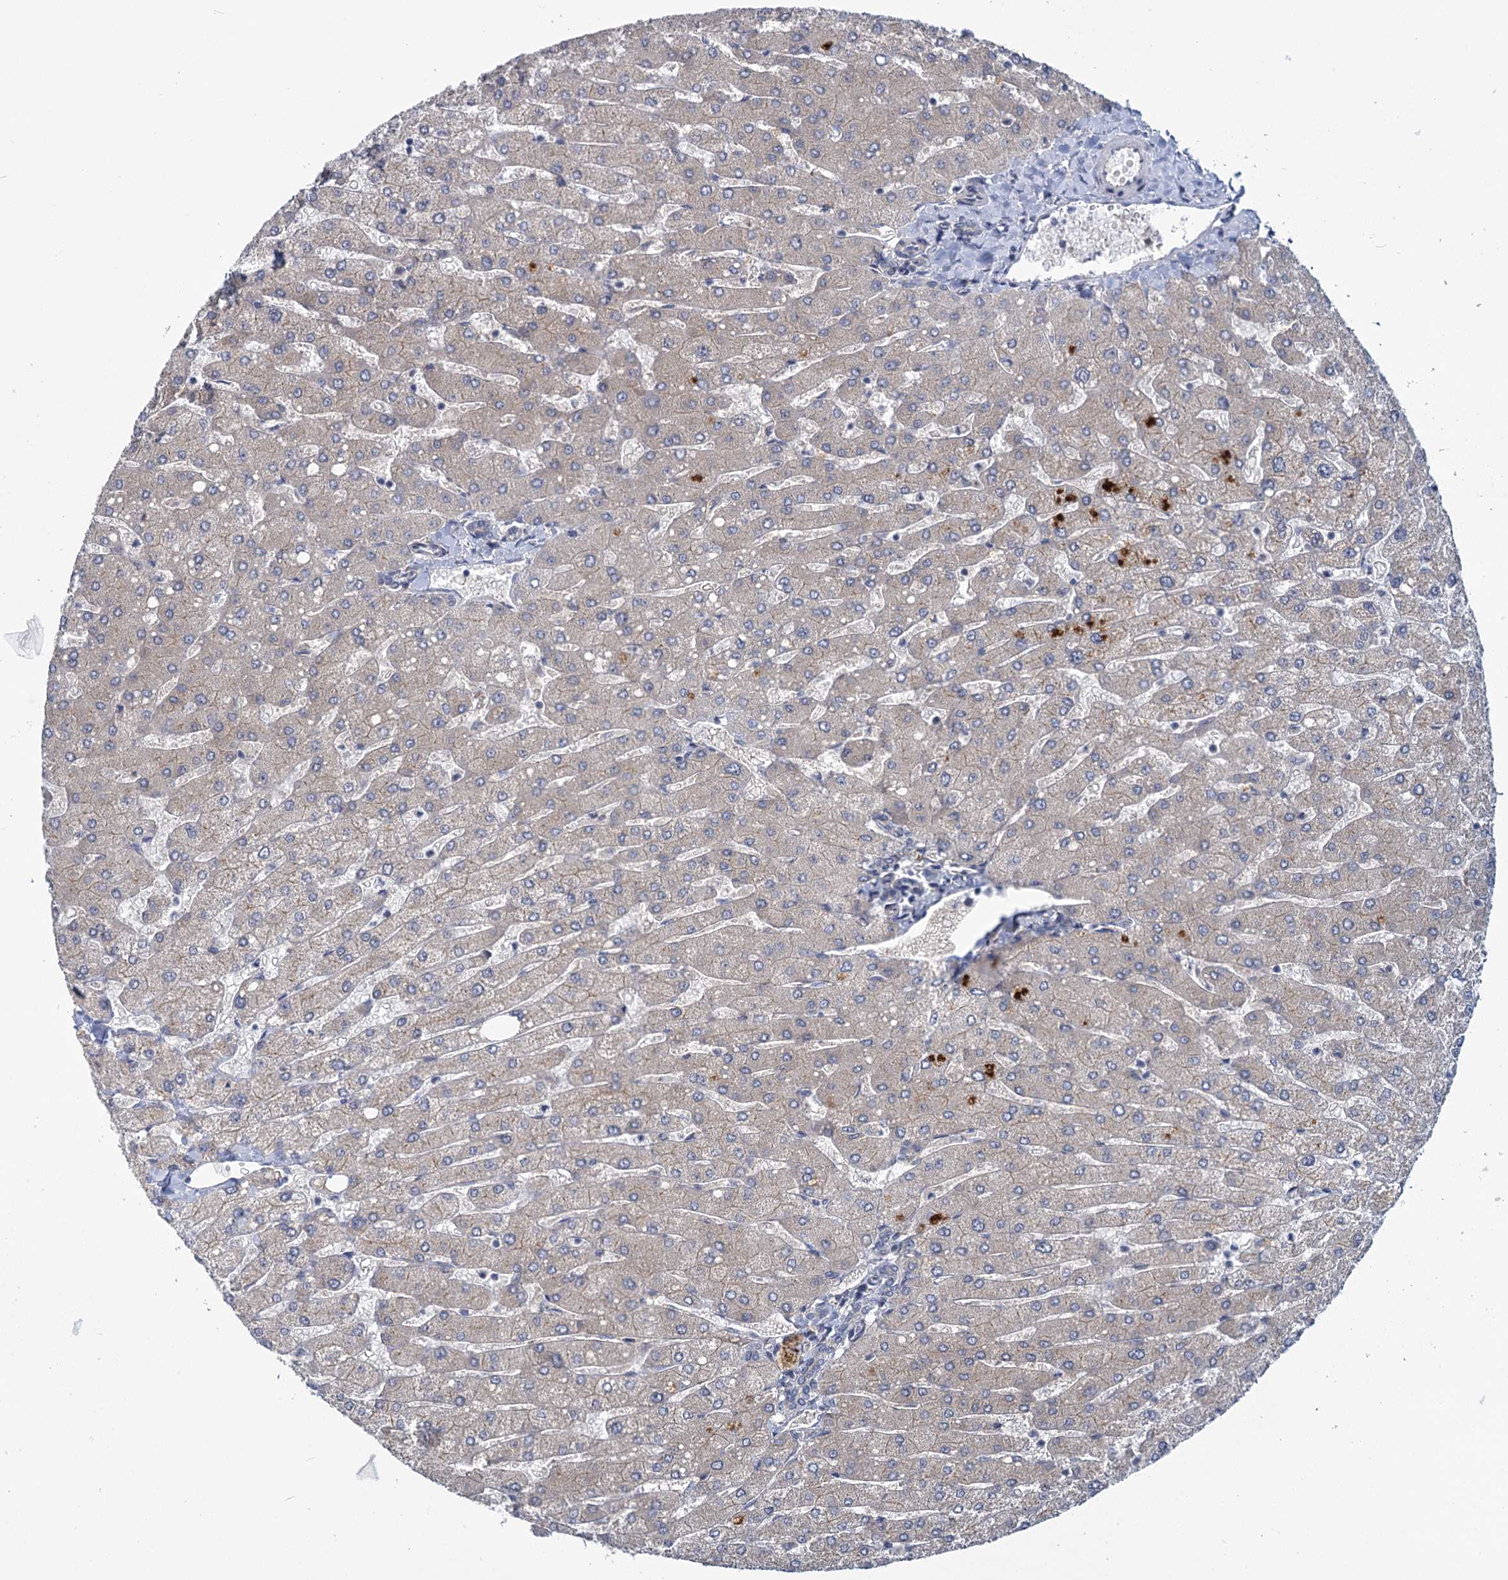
{"staining": {"intensity": "negative", "quantity": "none", "location": "none"}, "tissue": "liver", "cell_type": "Cholangiocytes", "image_type": "normal", "snomed": [{"axis": "morphology", "description": "Normal tissue, NOS"}, {"axis": "topography", "description": "Liver"}], "caption": "Protein analysis of normal liver demonstrates no significant expression in cholangiocytes.", "gene": "MBLAC2", "patient": {"sex": "male", "age": 55}}